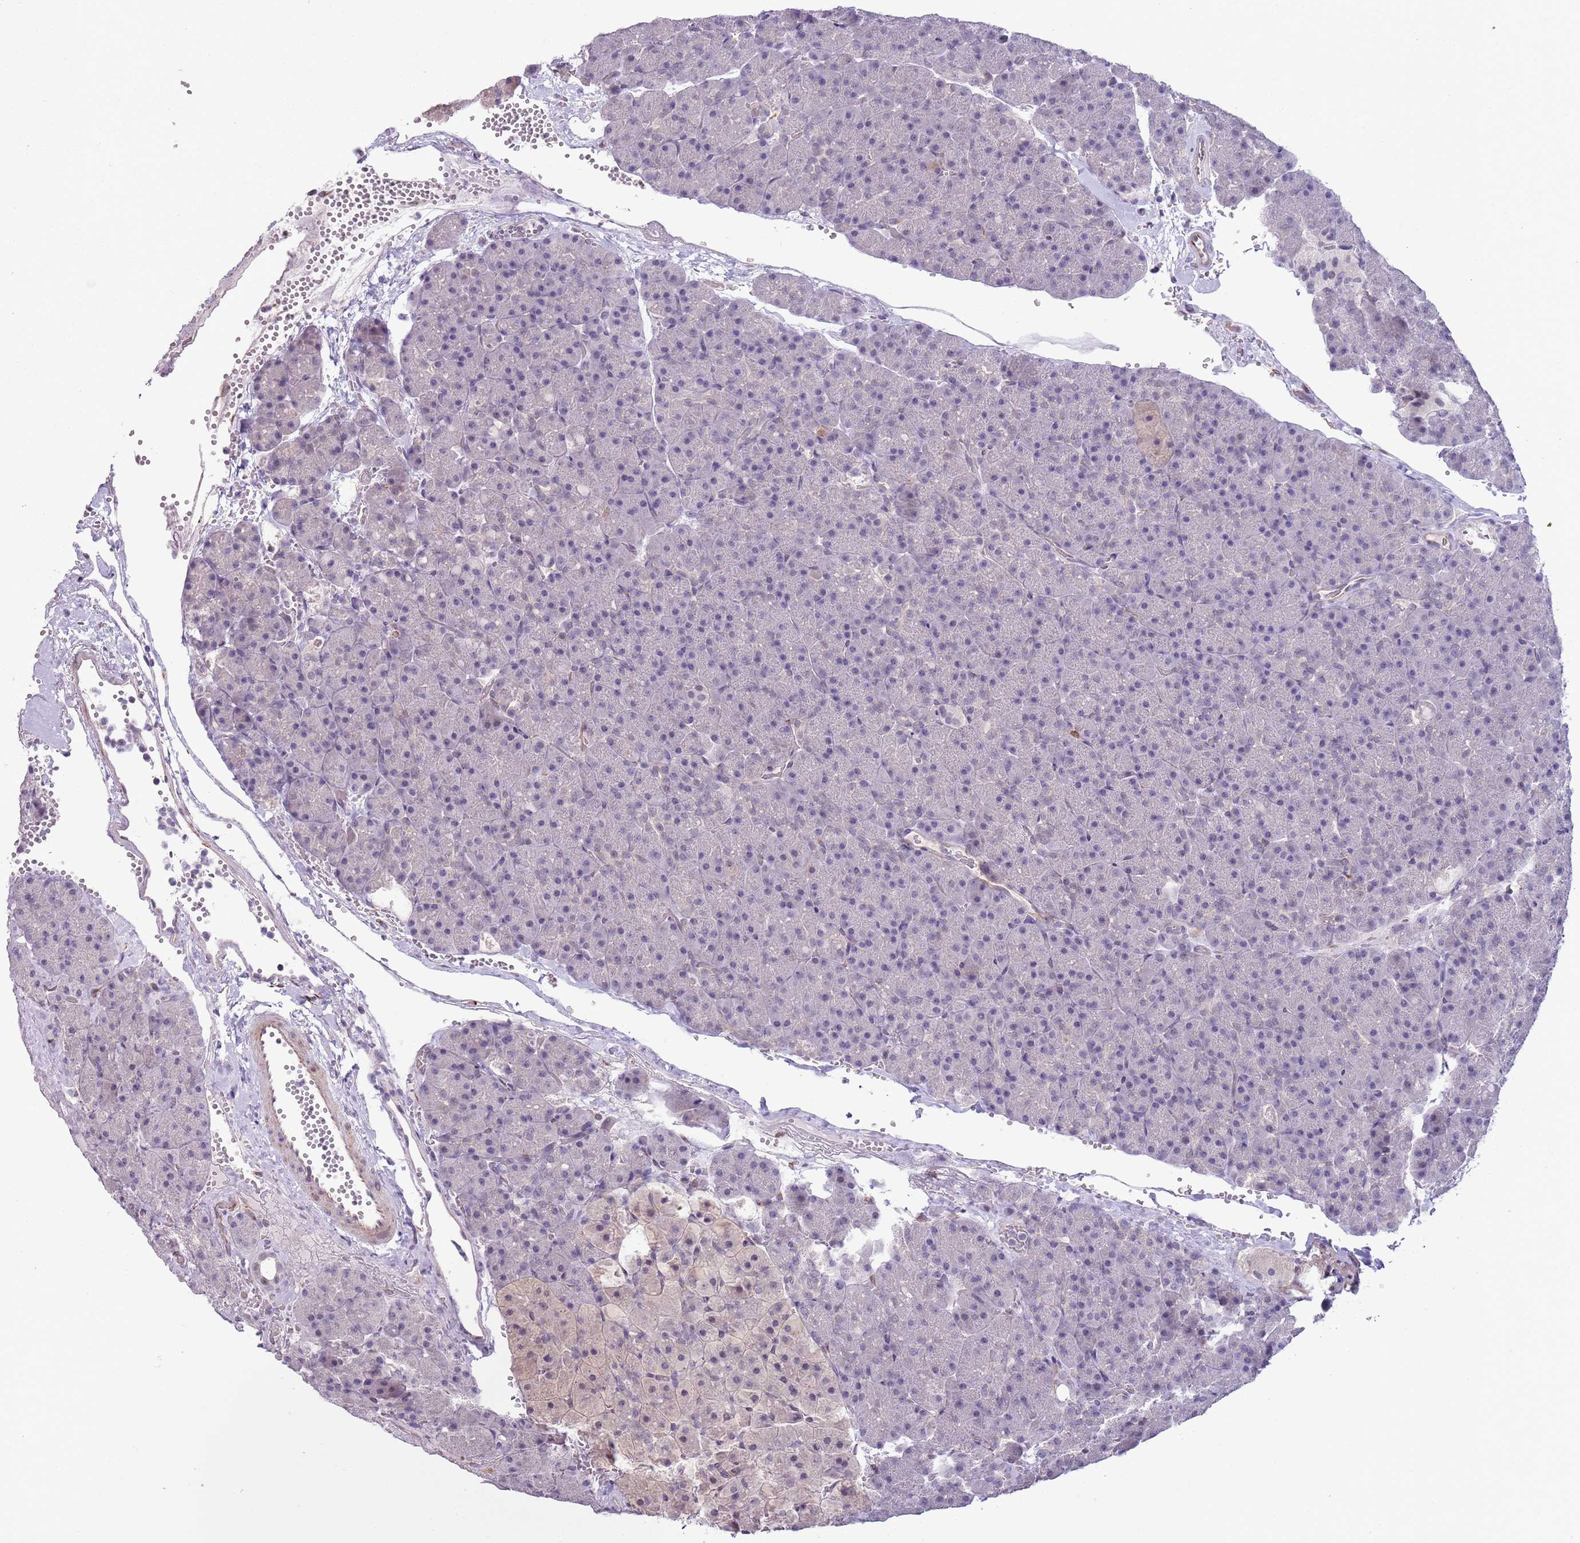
{"staining": {"intensity": "negative", "quantity": "none", "location": "none"}, "tissue": "pancreas", "cell_type": "Exocrine glandular cells", "image_type": "normal", "snomed": [{"axis": "morphology", "description": "Normal tissue, NOS"}, {"axis": "topography", "description": "Pancreas"}], "caption": "Exocrine glandular cells are negative for brown protein staining in unremarkable pancreas. (DAB (3,3'-diaminobenzidine) immunohistochemistry (IHC), high magnification).", "gene": "ENSG00000271254", "patient": {"sex": "male", "age": 36}}